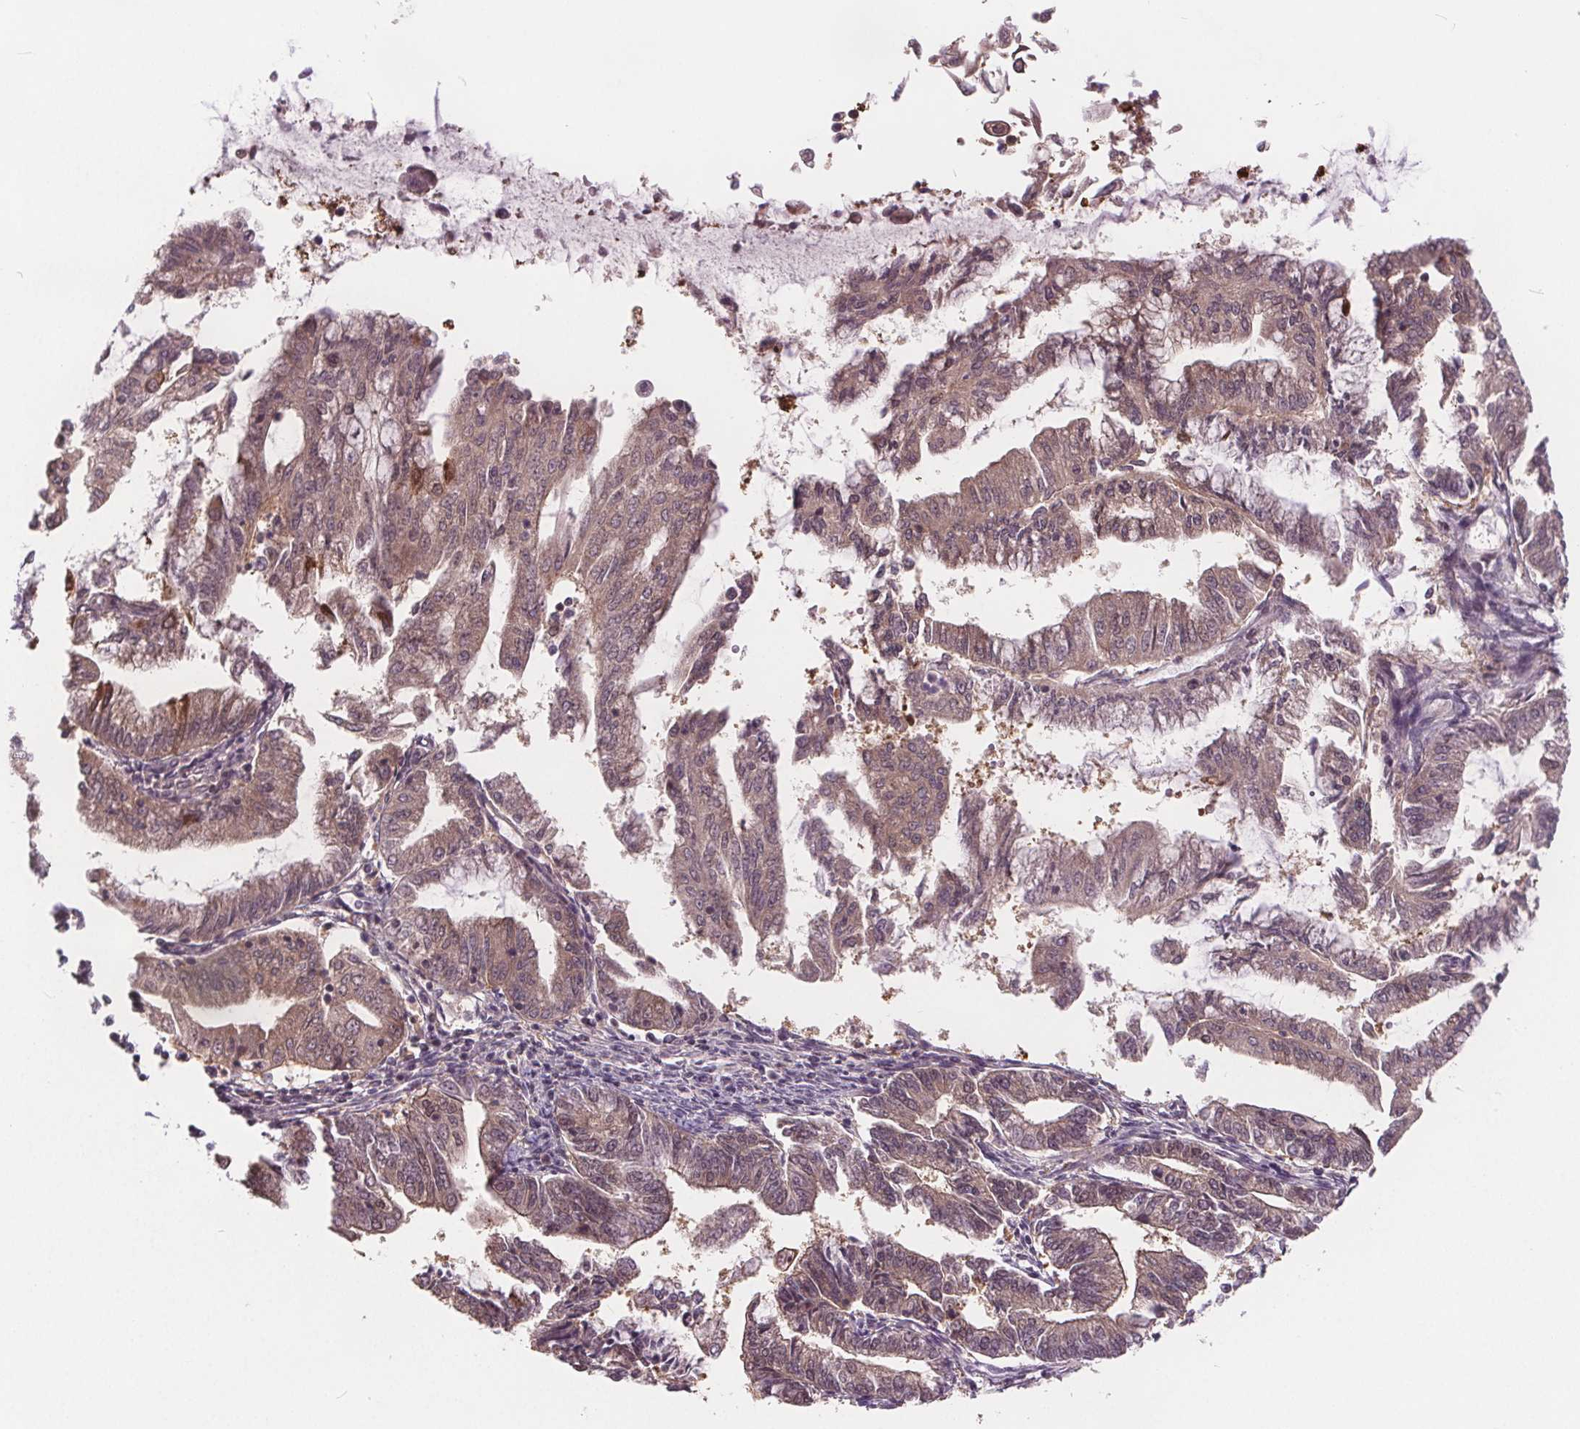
{"staining": {"intensity": "moderate", "quantity": "<25%", "location": "cytoplasmic/membranous"}, "tissue": "endometrial cancer", "cell_type": "Tumor cells", "image_type": "cancer", "snomed": [{"axis": "morphology", "description": "Adenocarcinoma, NOS"}, {"axis": "topography", "description": "Endometrium"}], "caption": "A photomicrograph of human endometrial cancer (adenocarcinoma) stained for a protein shows moderate cytoplasmic/membranous brown staining in tumor cells.", "gene": "HIF1AN", "patient": {"sex": "female", "age": 55}}